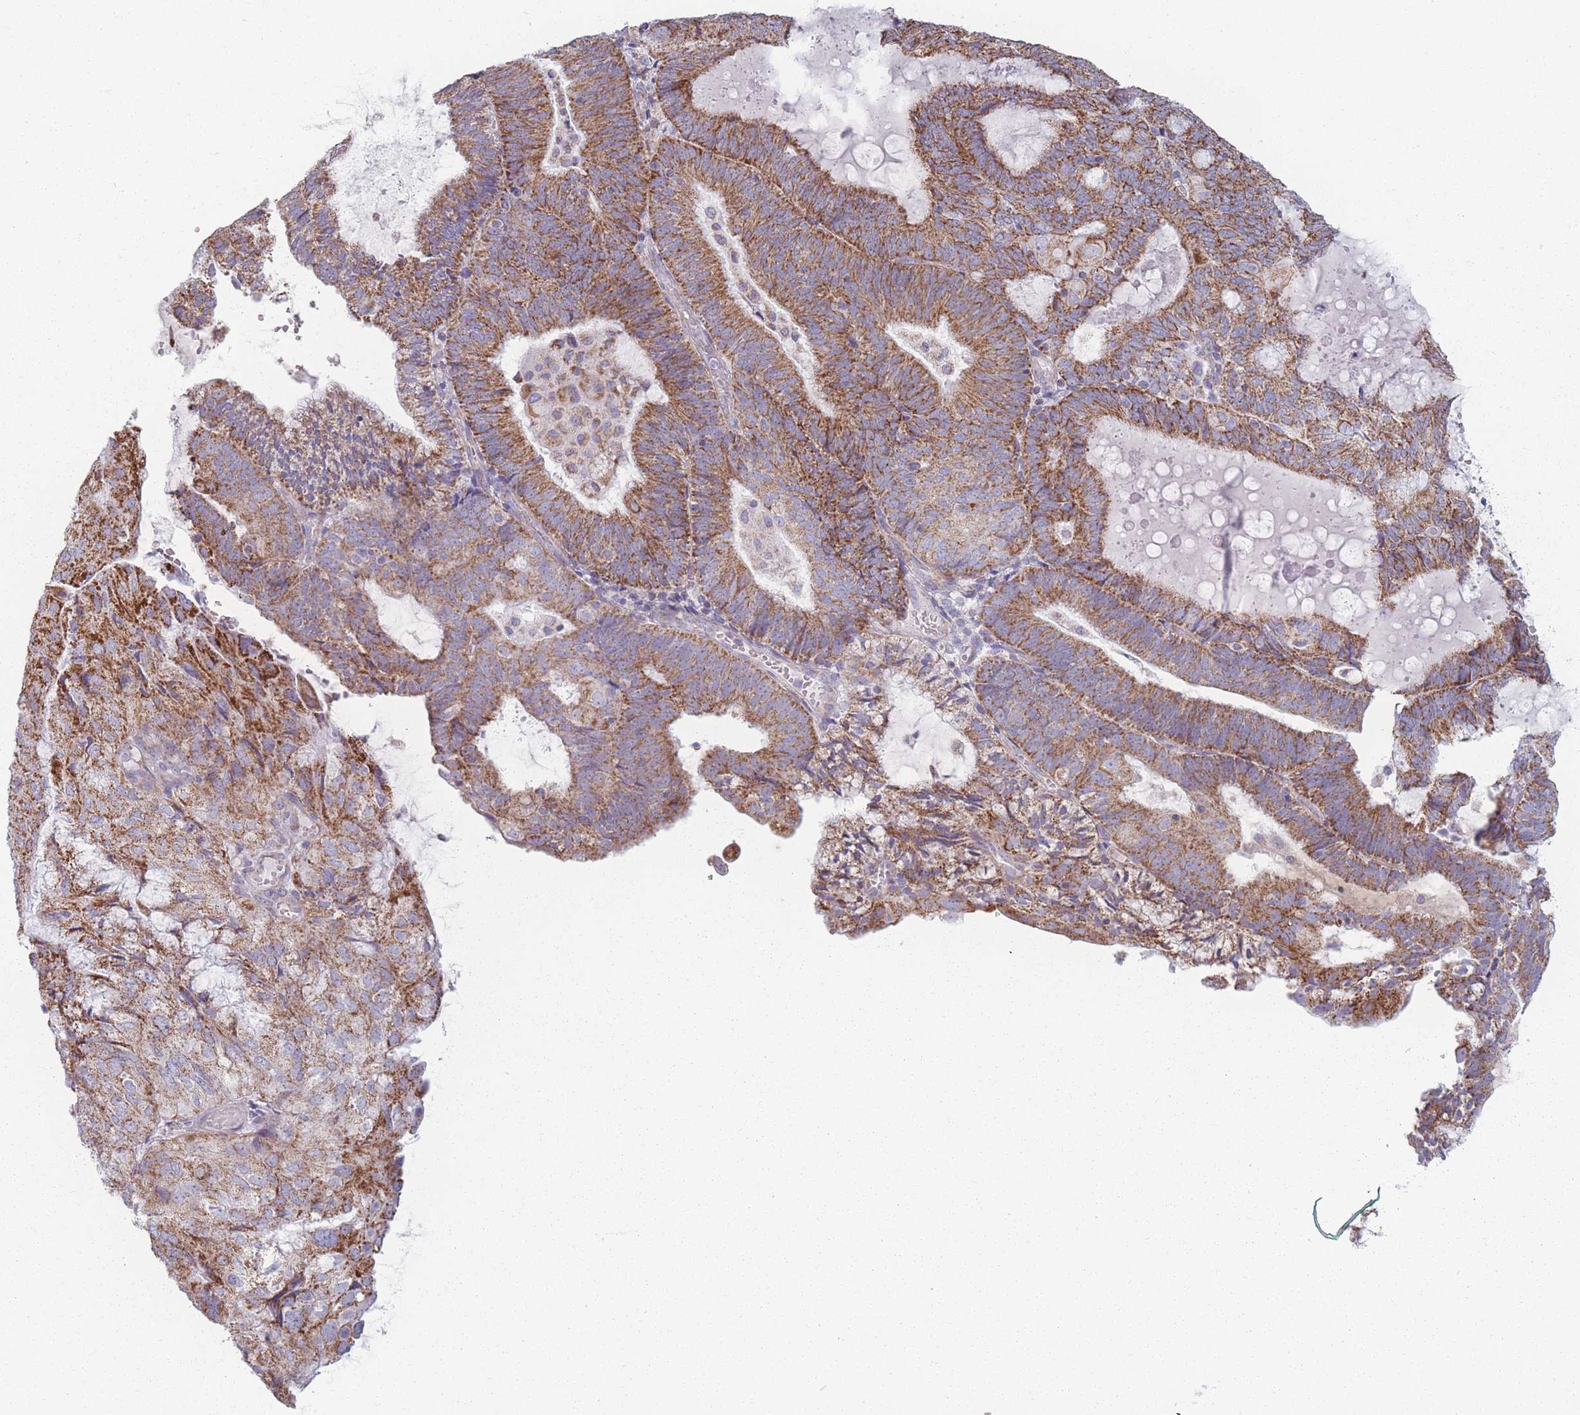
{"staining": {"intensity": "strong", "quantity": ">75%", "location": "cytoplasmic/membranous"}, "tissue": "endometrial cancer", "cell_type": "Tumor cells", "image_type": "cancer", "snomed": [{"axis": "morphology", "description": "Adenocarcinoma, NOS"}, {"axis": "topography", "description": "Endometrium"}], "caption": "DAB (3,3'-diaminobenzidine) immunohistochemical staining of human adenocarcinoma (endometrial) exhibits strong cytoplasmic/membranous protein positivity in approximately >75% of tumor cells.", "gene": "DCHS1", "patient": {"sex": "female", "age": 81}}